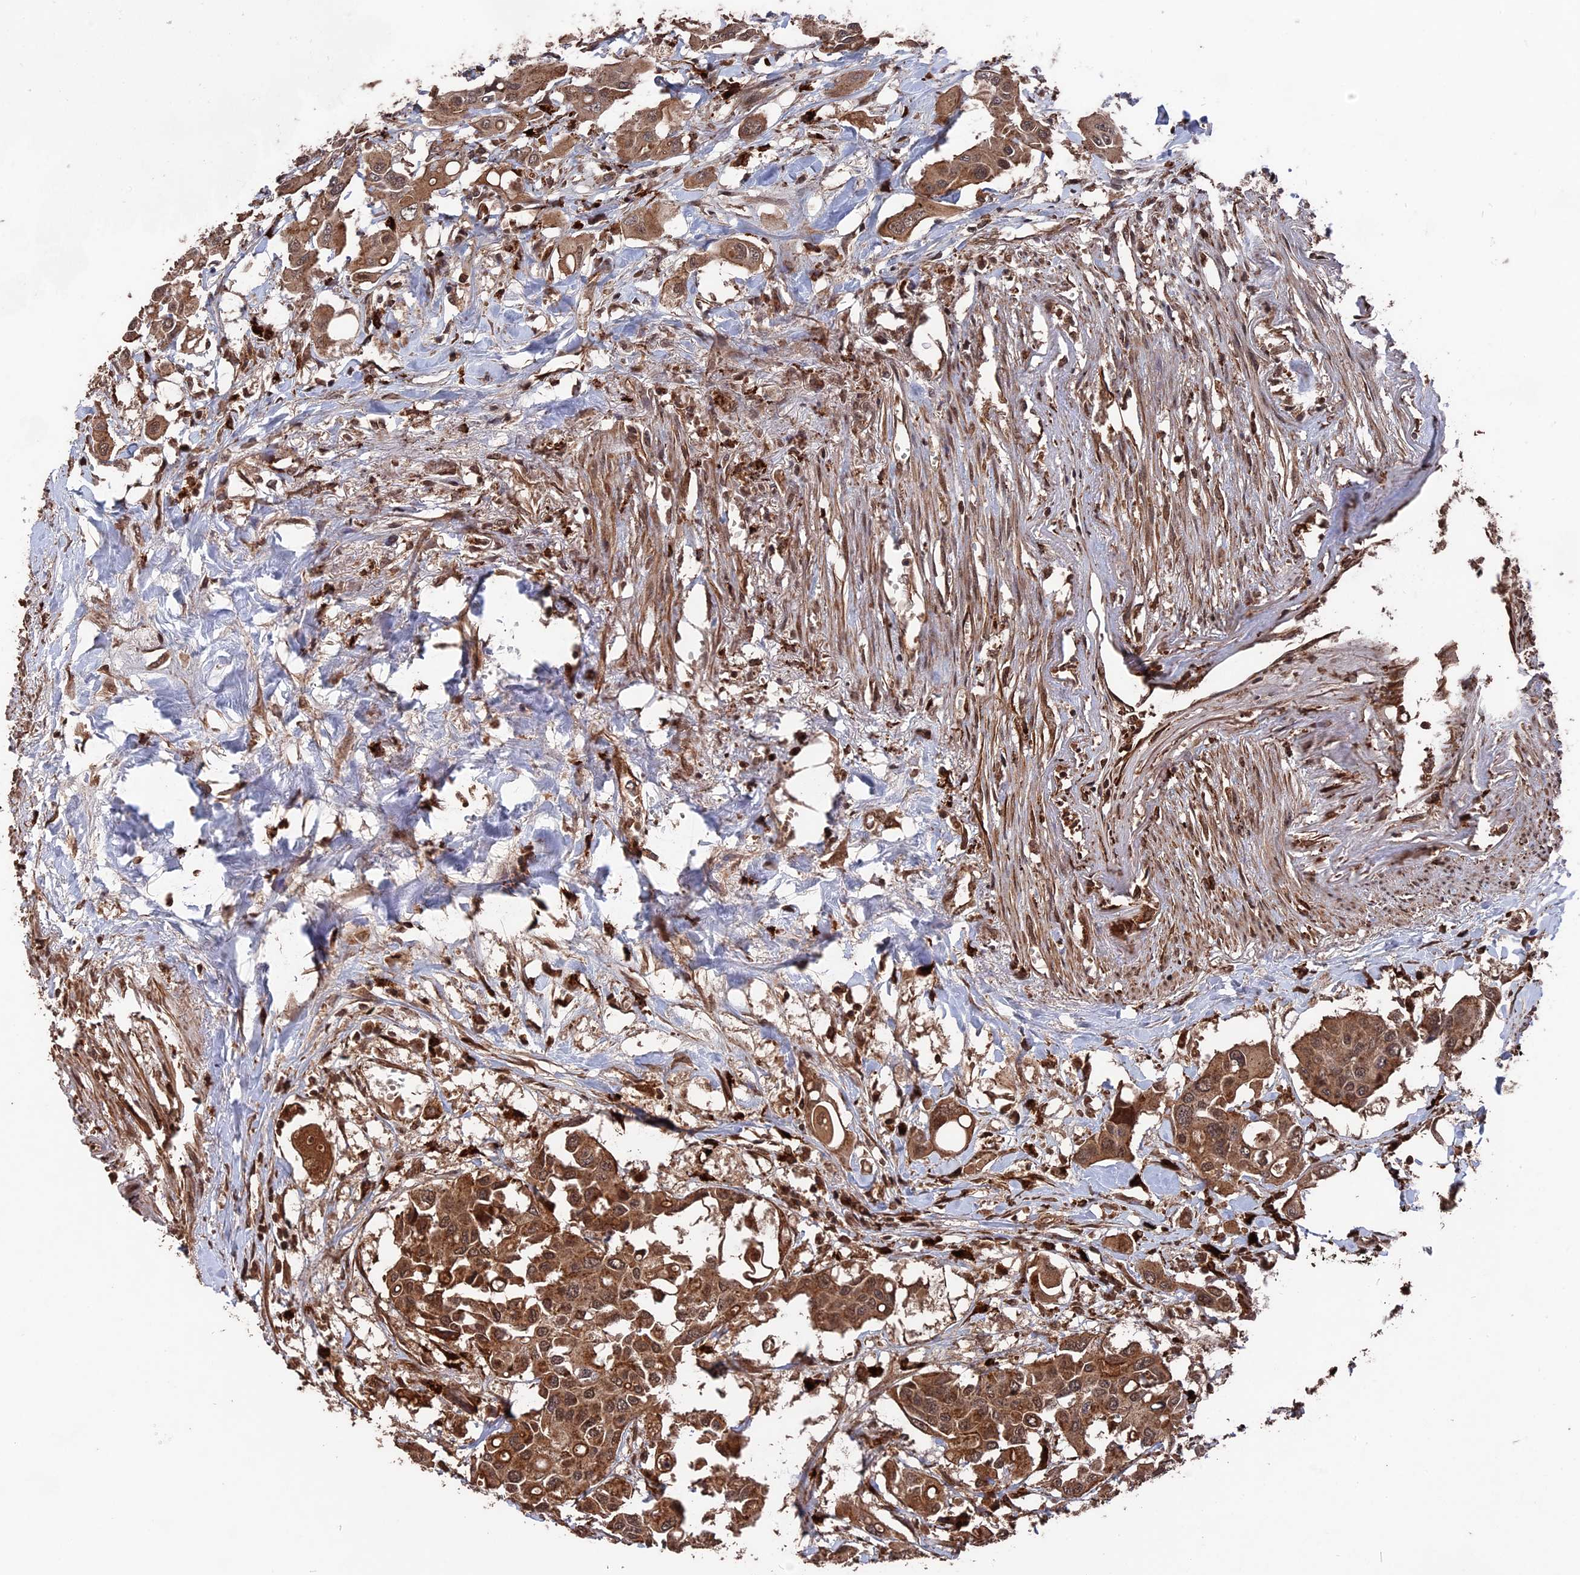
{"staining": {"intensity": "moderate", "quantity": ">75%", "location": "cytoplasmic/membranous,nuclear"}, "tissue": "colorectal cancer", "cell_type": "Tumor cells", "image_type": "cancer", "snomed": [{"axis": "morphology", "description": "Adenocarcinoma, NOS"}, {"axis": "topography", "description": "Colon"}], "caption": "Immunohistochemical staining of adenocarcinoma (colorectal) displays moderate cytoplasmic/membranous and nuclear protein staining in about >75% of tumor cells. The protein of interest is shown in brown color, while the nuclei are stained blue.", "gene": "TELO2", "patient": {"sex": "male", "age": 77}}